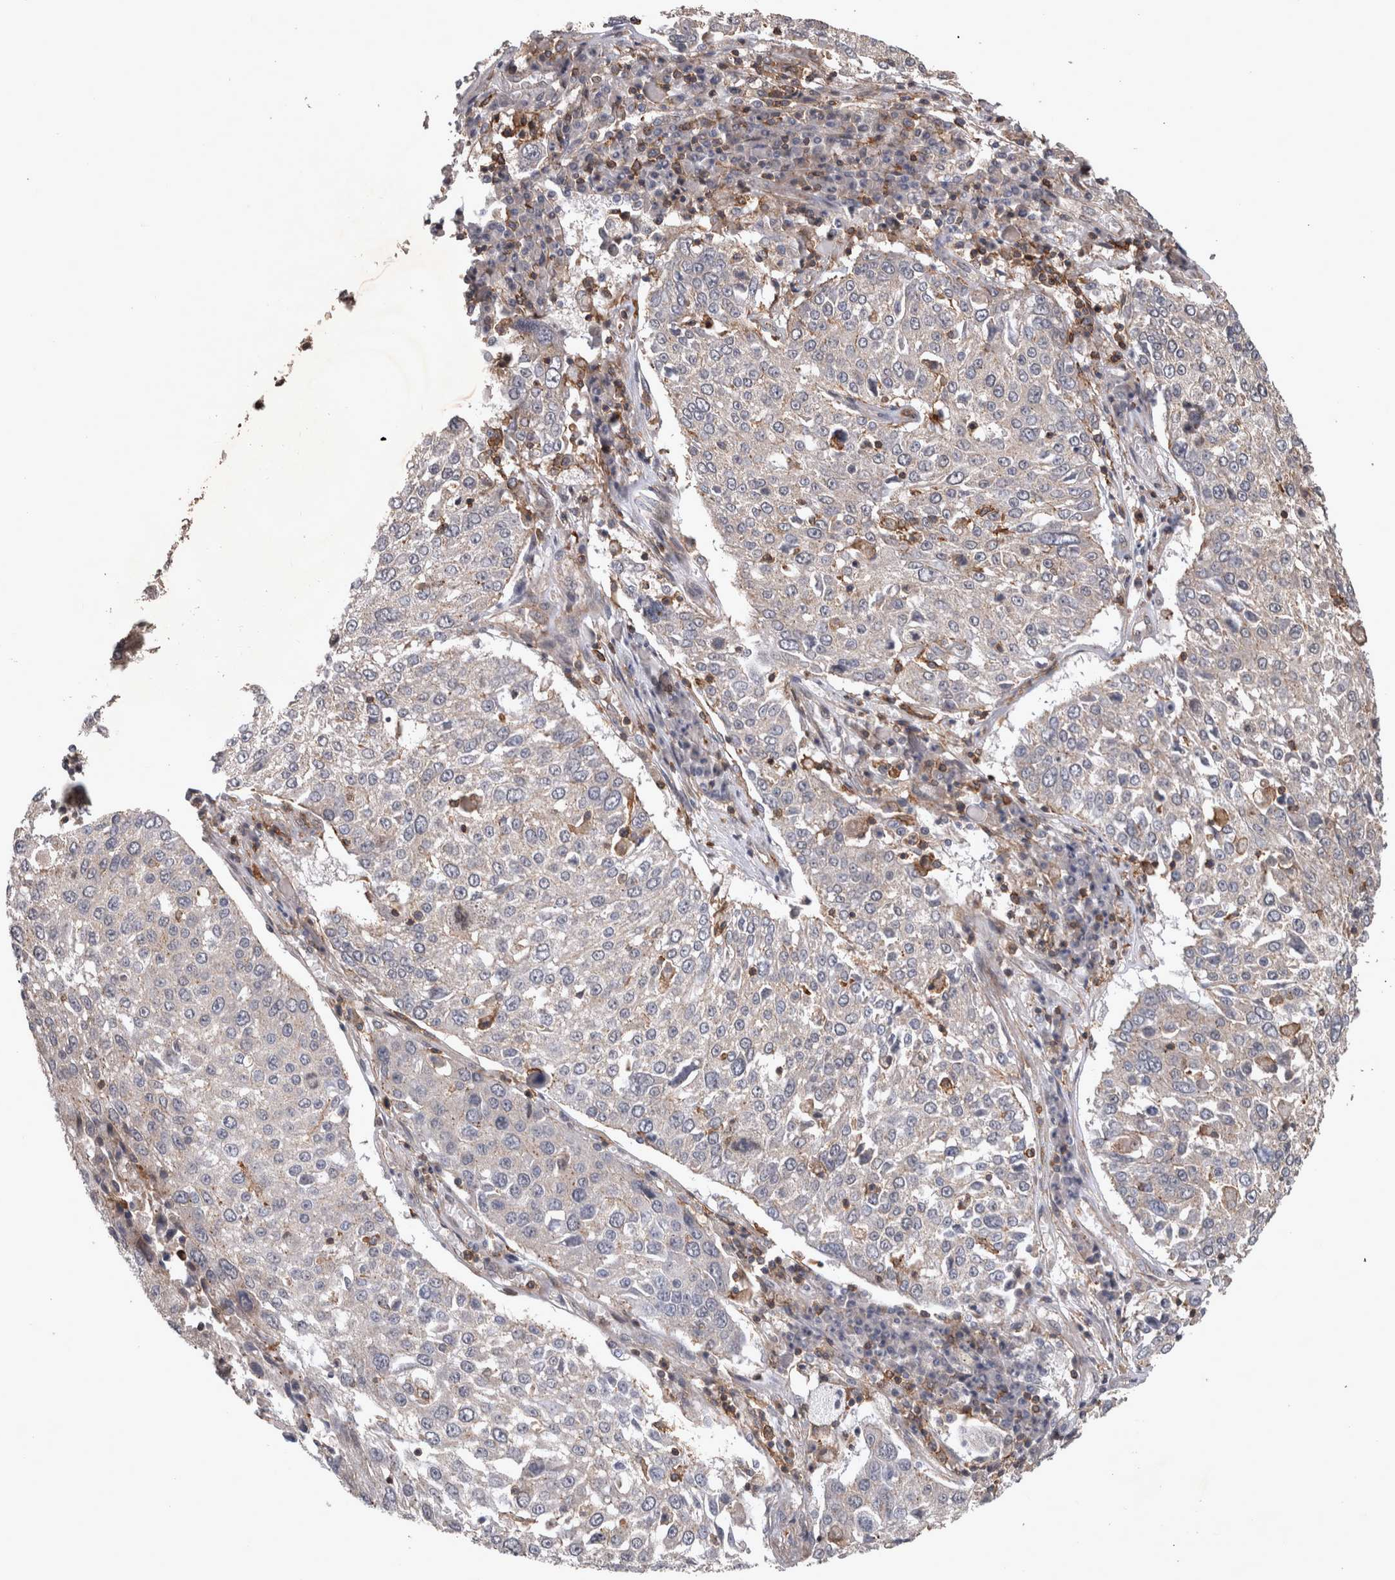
{"staining": {"intensity": "negative", "quantity": "none", "location": "none"}, "tissue": "lung cancer", "cell_type": "Tumor cells", "image_type": "cancer", "snomed": [{"axis": "morphology", "description": "Squamous cell carcinoma, NOS"}, {"axis": "topography", "description": "Lung"}], "caption": "Immunohistochemical staining of lung cancer (squamous cell carcinoma) demonstrates no significant expression in tumor cells.", "gene": "SPATA48", "patient": {"sex": "male", "age": 65}}